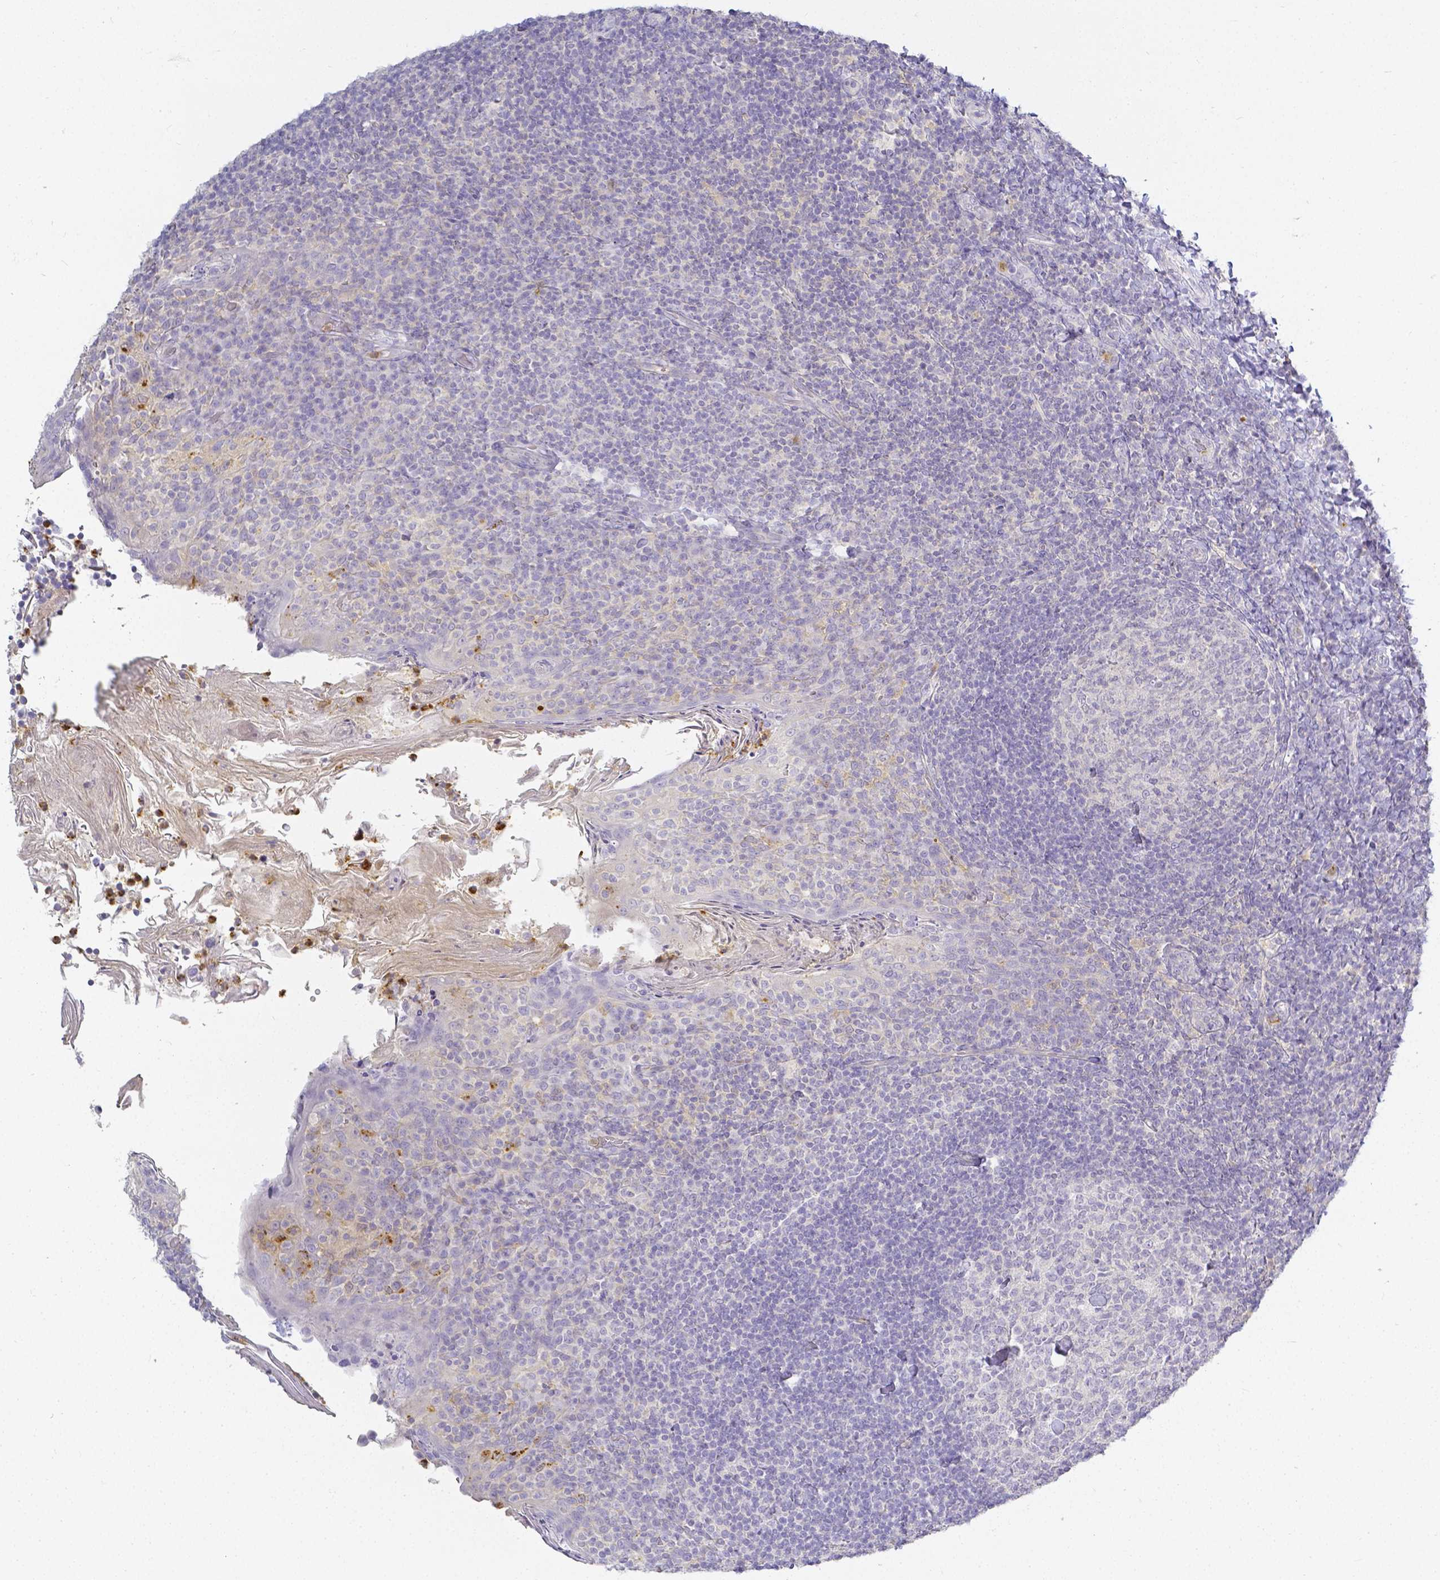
{"staining": {"intensity": "negative", "quantity": "none", "location": "none"}, "tissue": "tonsil", "cell_type": "Germinal center cells", "image_type": "normal", "snomed": [{"axis": "morphology", "description": "Normal tissue, NOS"}, {"axis": "topography", "description": "Tonsil"}], "caption": "High power microscopy micrograph of an IHC photomicrograph of unremarkable tonsil, revealing no significant expression in germinal center cells. (Brightfield microscopy of DAB (3,3'-diaminobenzidine) immunohistochemistry (IHC) at high magnification).", "gene": "KCNH1", "patient": {"sex": "female", "age": 10}}